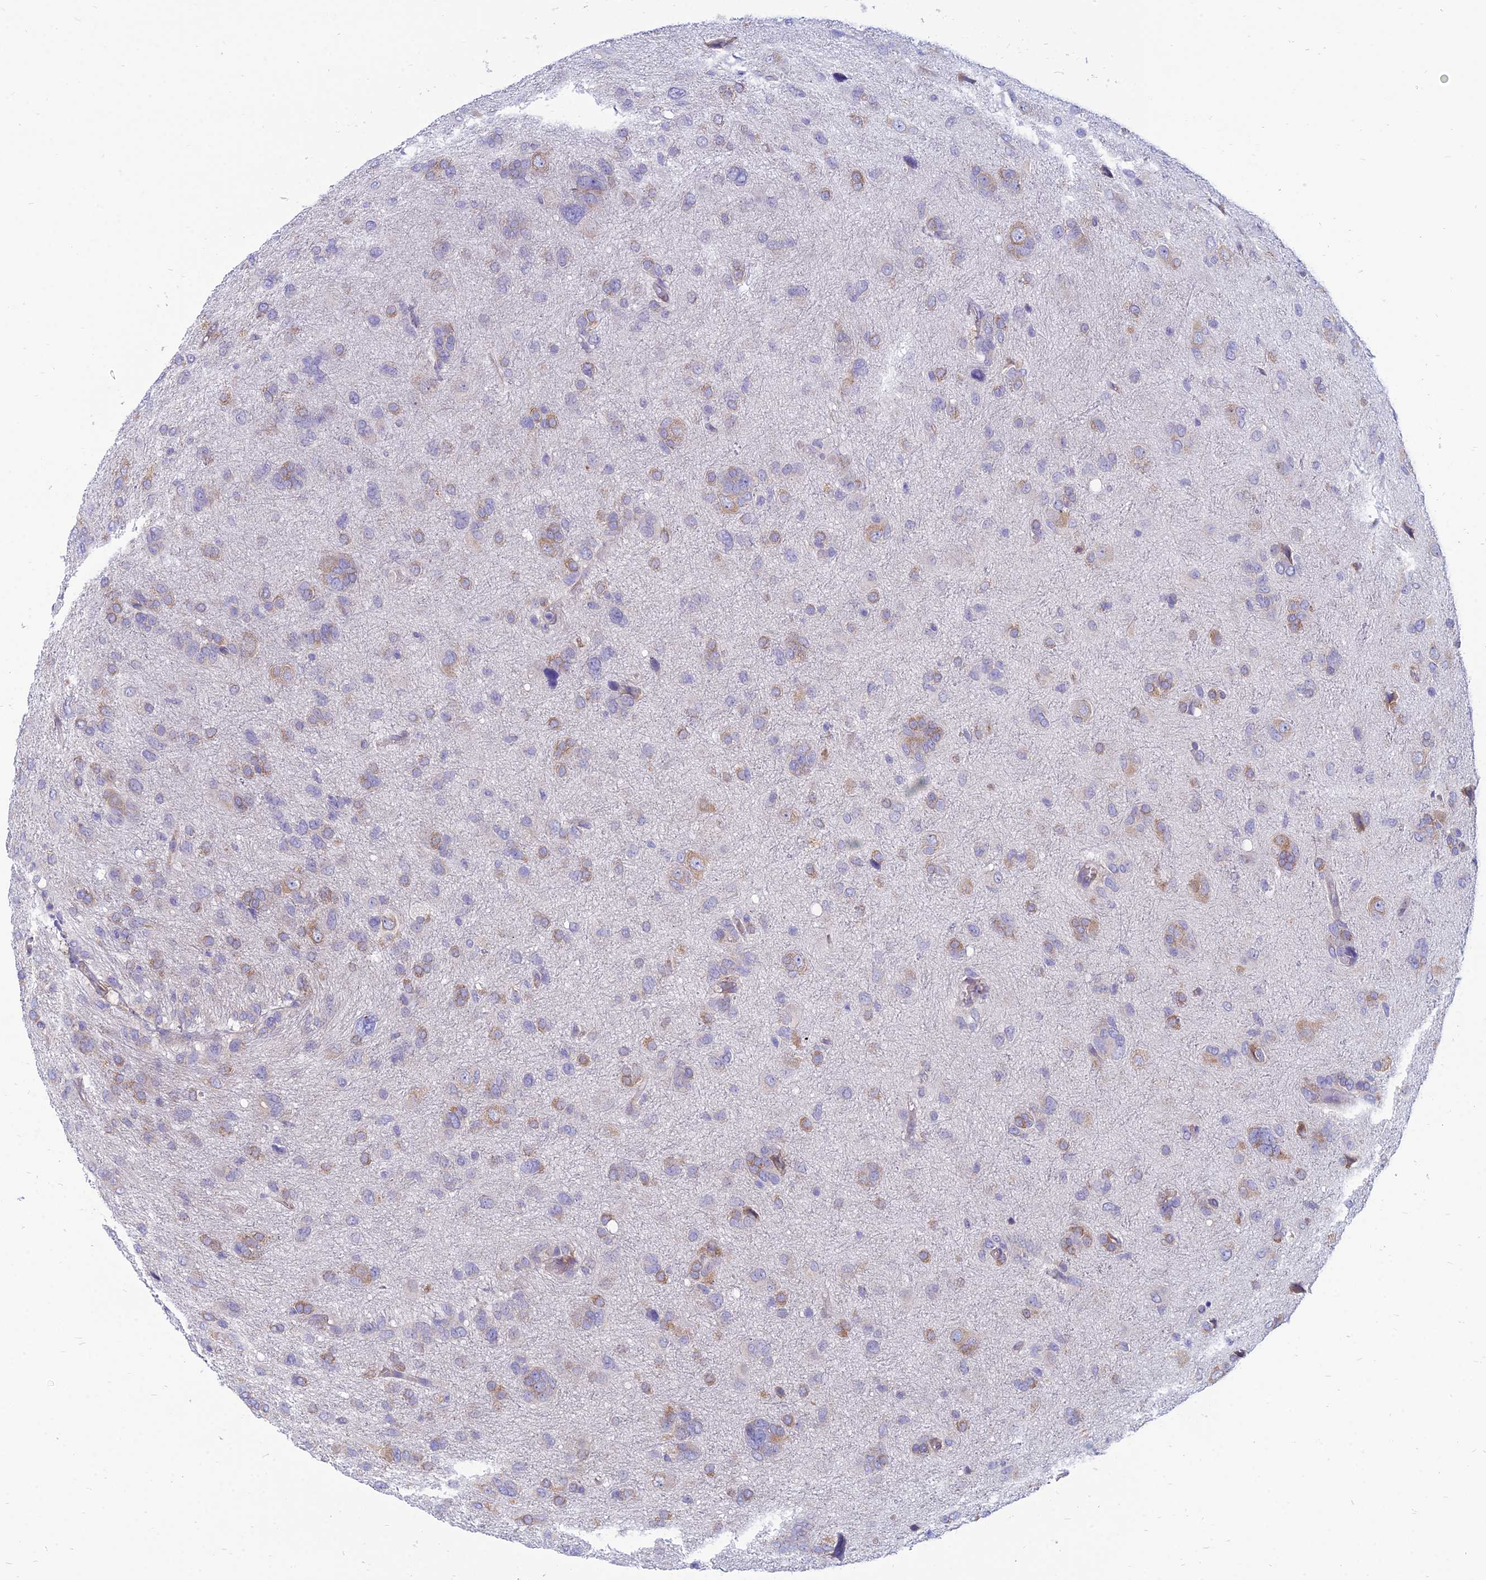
{"staining": {"intensity": "moderate", "quantity": "<25%", "location": "cytoplasmic/membranous"}, "tissue": "glioma", "cell_type": "Tumor cells", "image_type": "cancer", "snomed": [{"axis": "morphology", "description": "Glioma, malignant, High grade"}, {"axis": "topography", "description": "Brain"}], "caption": "High-magnification brightfield microscopy of malignant high-grade glioma stained with DAB (brown) and counterstained with hematoxylin (blue). tumor cells exhibit moderate cytoplasmic/membranous positivity is present in approximately<25% of cells.", "gene": "TXLNA", "patient": {"sex": "female", "age": 59}}